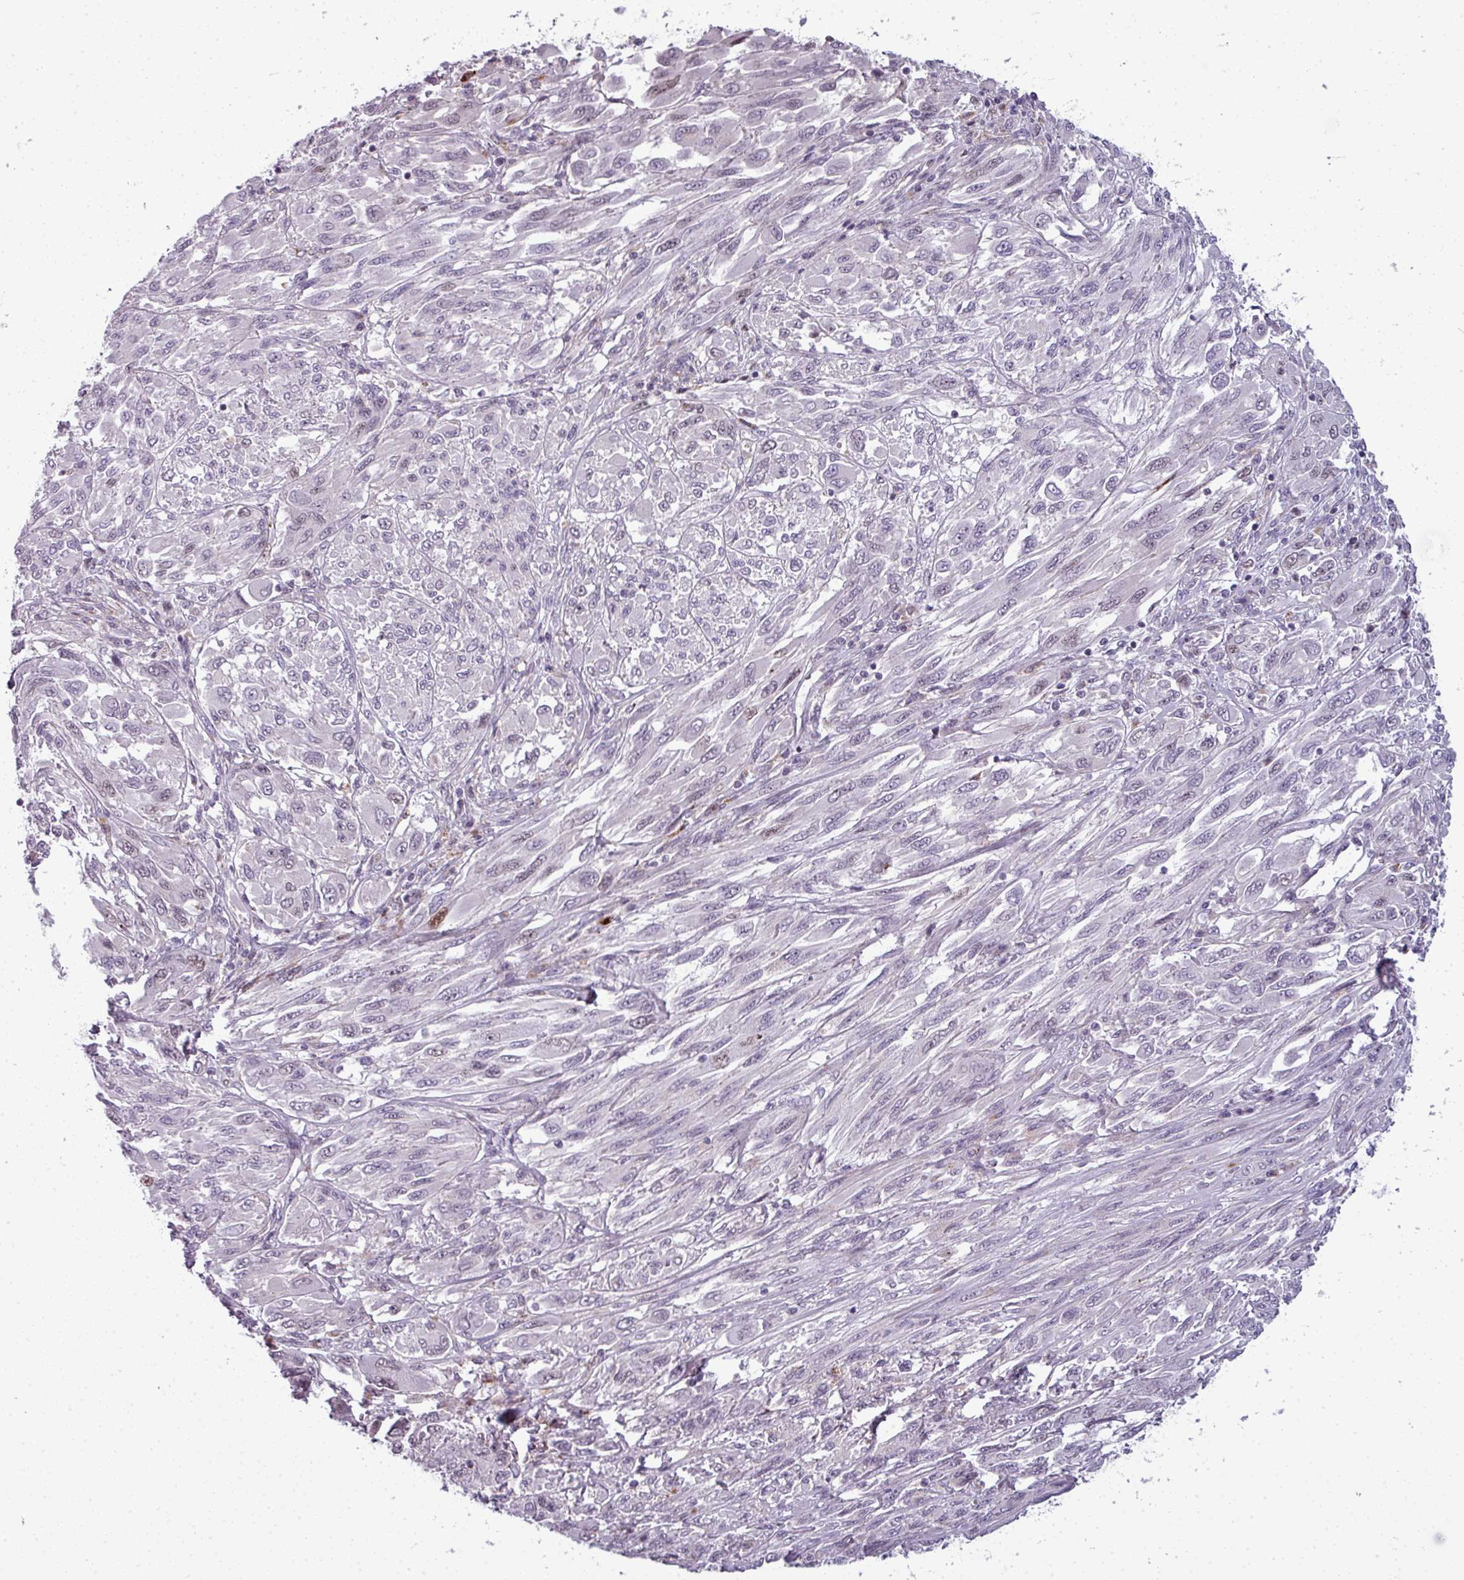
{"staining": {"intensity": "weak", "quantity": "<25%", "location": "nuclear"}, "tissue": "melanoma", "cell_type": "Tumor cells", "image_type": "cancer", "snomed": [{"axis": "morphology", "description": "Malignant melanoma, NOS"}, {"axis": "topography", "description": "Skin"}], "caption": "An image of human malignant melanoma is negative for staining in tumor cells.", "gene": "TMEFF1", "patient": {"sex": "female", "age": 91}}